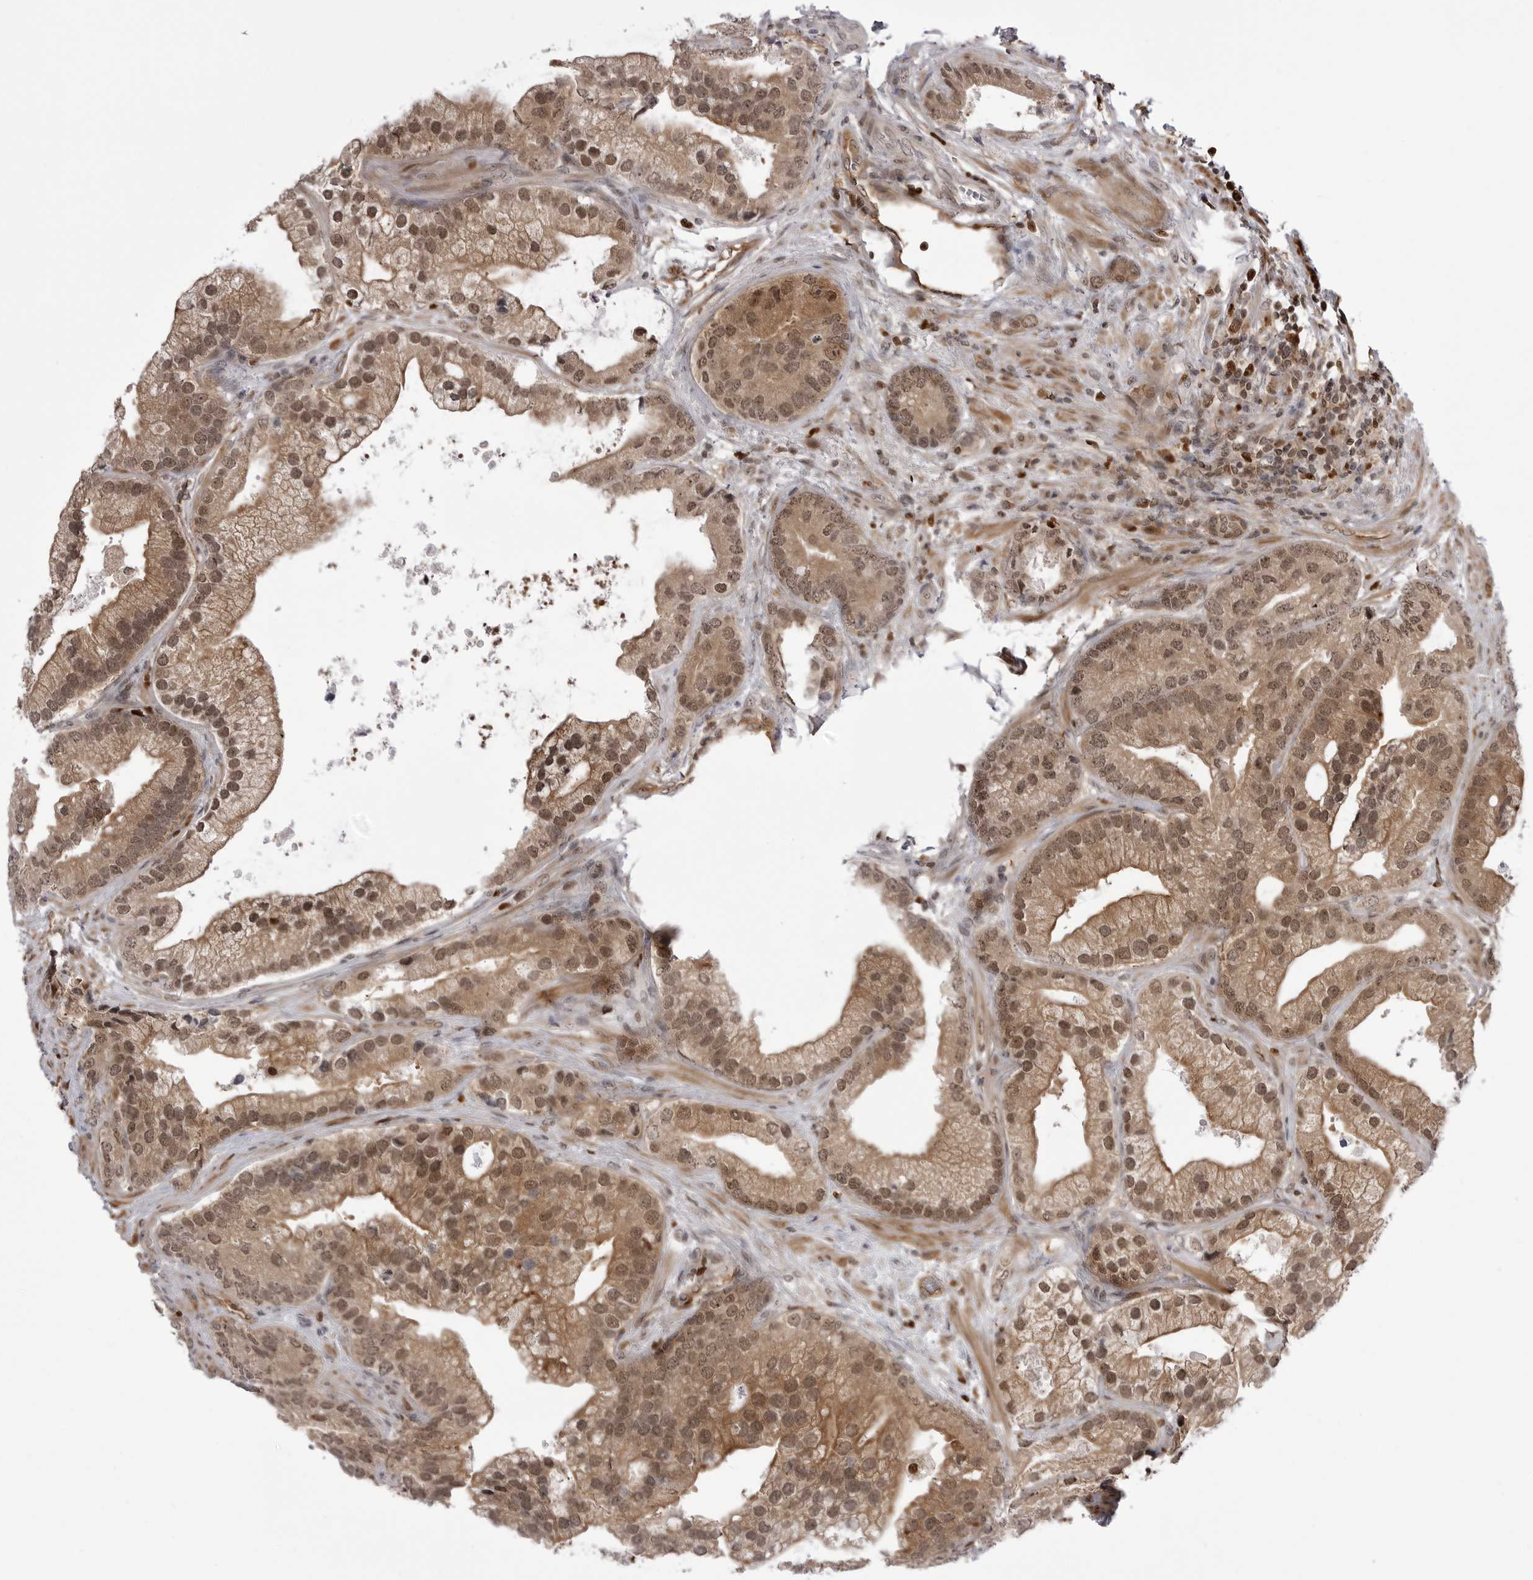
{"staining": {"intensity": "moderate", "quantity": ">75%", "location": "cytoplasmic/membranous,nuclear"}, "tissue": "prostate cancer", "cell_type": "Tumor cells", "image_type": "cancer", "snomed": [{"axis": "morphology", "description": "Adenocarcinoma, High grade"}, {"axis": "topography", "description": "Prostate"}], "caption": "High-magnification brightfield microscopy of prostate high-grade adenocarcinoma stained with DAB (3,3'-diaminobenzidine) (brown) and counterstained with hematoxylin (blue). tumor cells exhibit moderate cytoplasmic/membranous and nuclear expression is identified in approximately>75% of cells.", "gene": "PTK2B", "patient": {"sex": "male", "age": 70}}